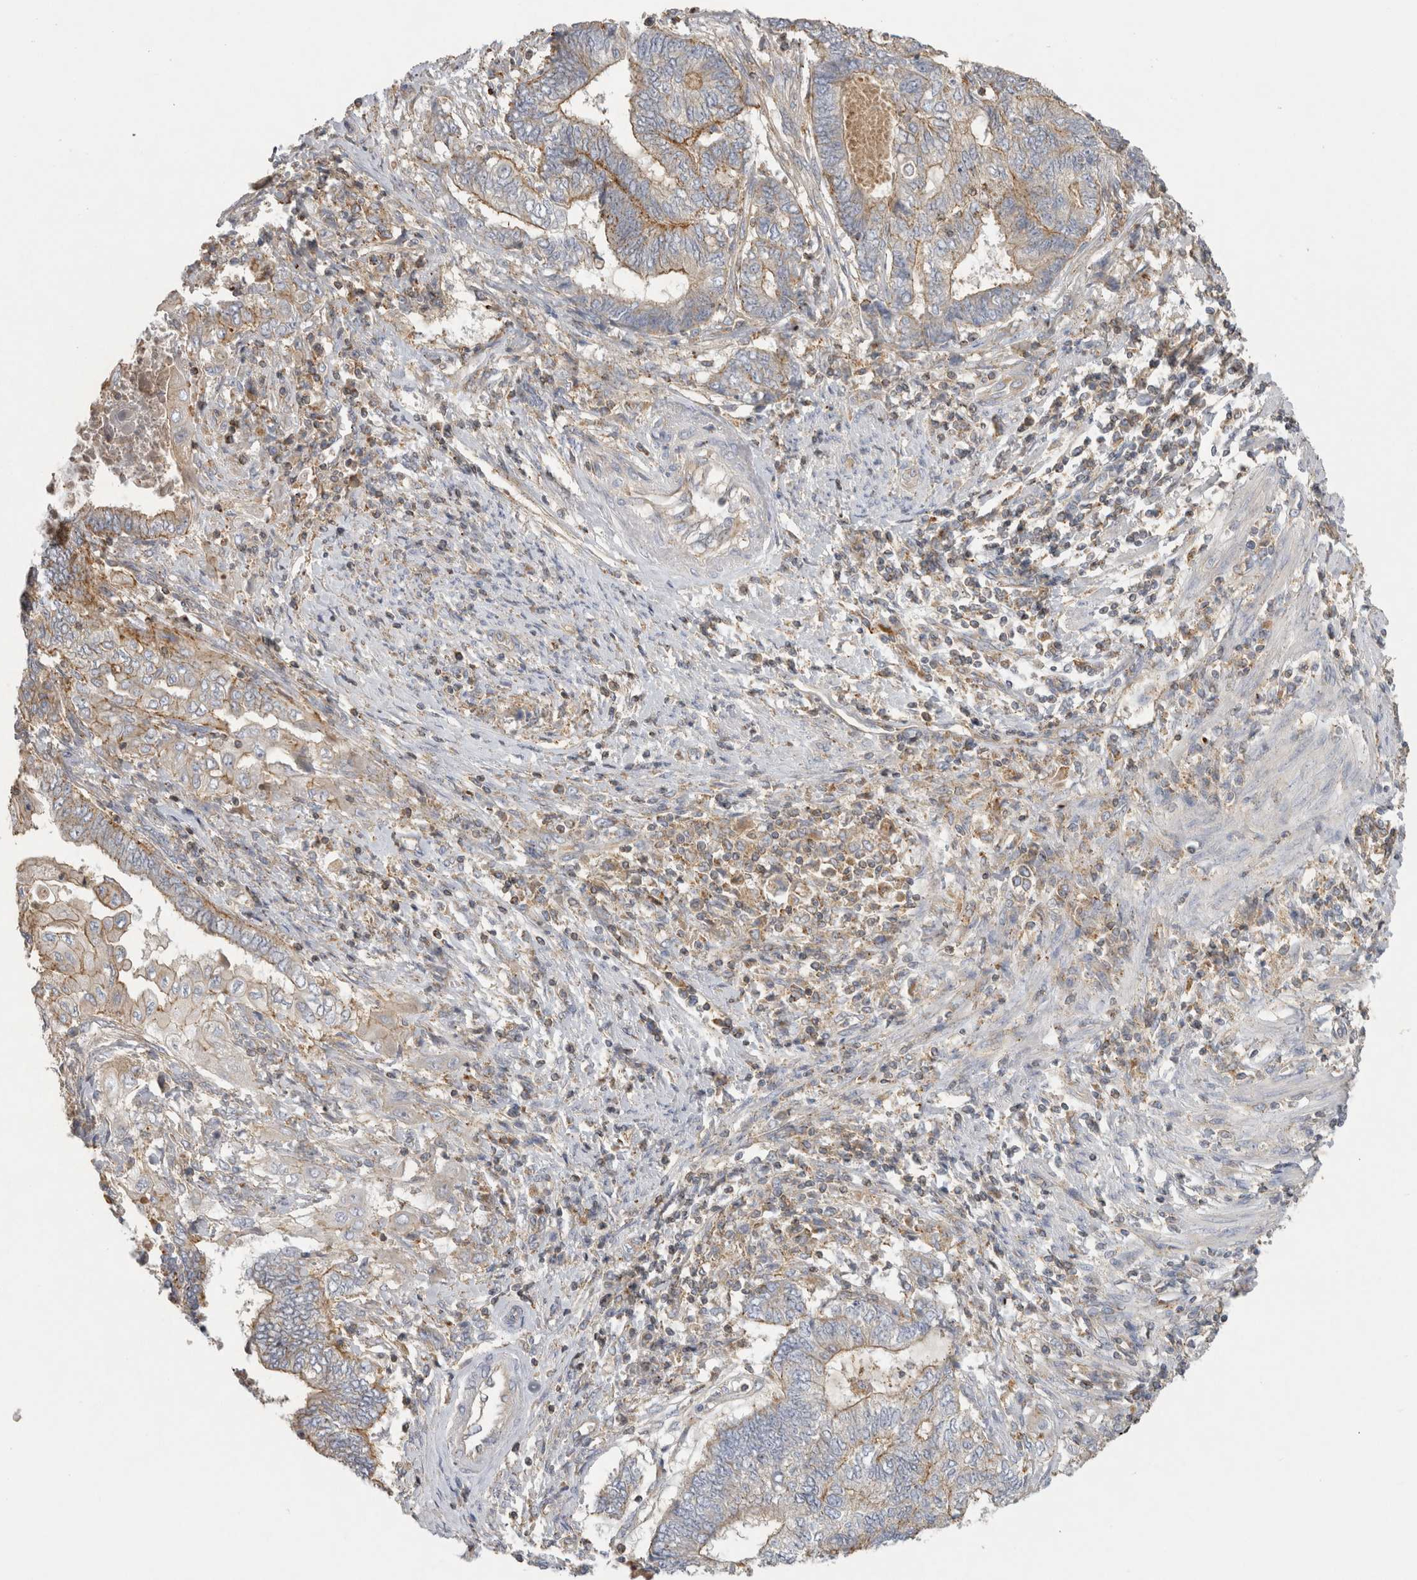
{"staining": {"intensity": "weak", "quantity": ">75%", "location": "cytoplasmic/membranous"}, "tissue": "endometrial cancer", "cell_type": "Tumor cells", "image_type": "cancer", "snomed": [{"axis": "morphology", "description": "Adenocarcinoma, NOS"}, {"axis": "topography", "description": "Uterus"}, {"axis": "topography", "description": "Endometrium"}], "caption": "Weak cytoplasmic/membranous staining for a protein is identified in about >75% of tumor cells of endometrial adenocarcinoma using IHC.", "gene": "CHMP6", "patient": {"sex": "female", "age": 70}}